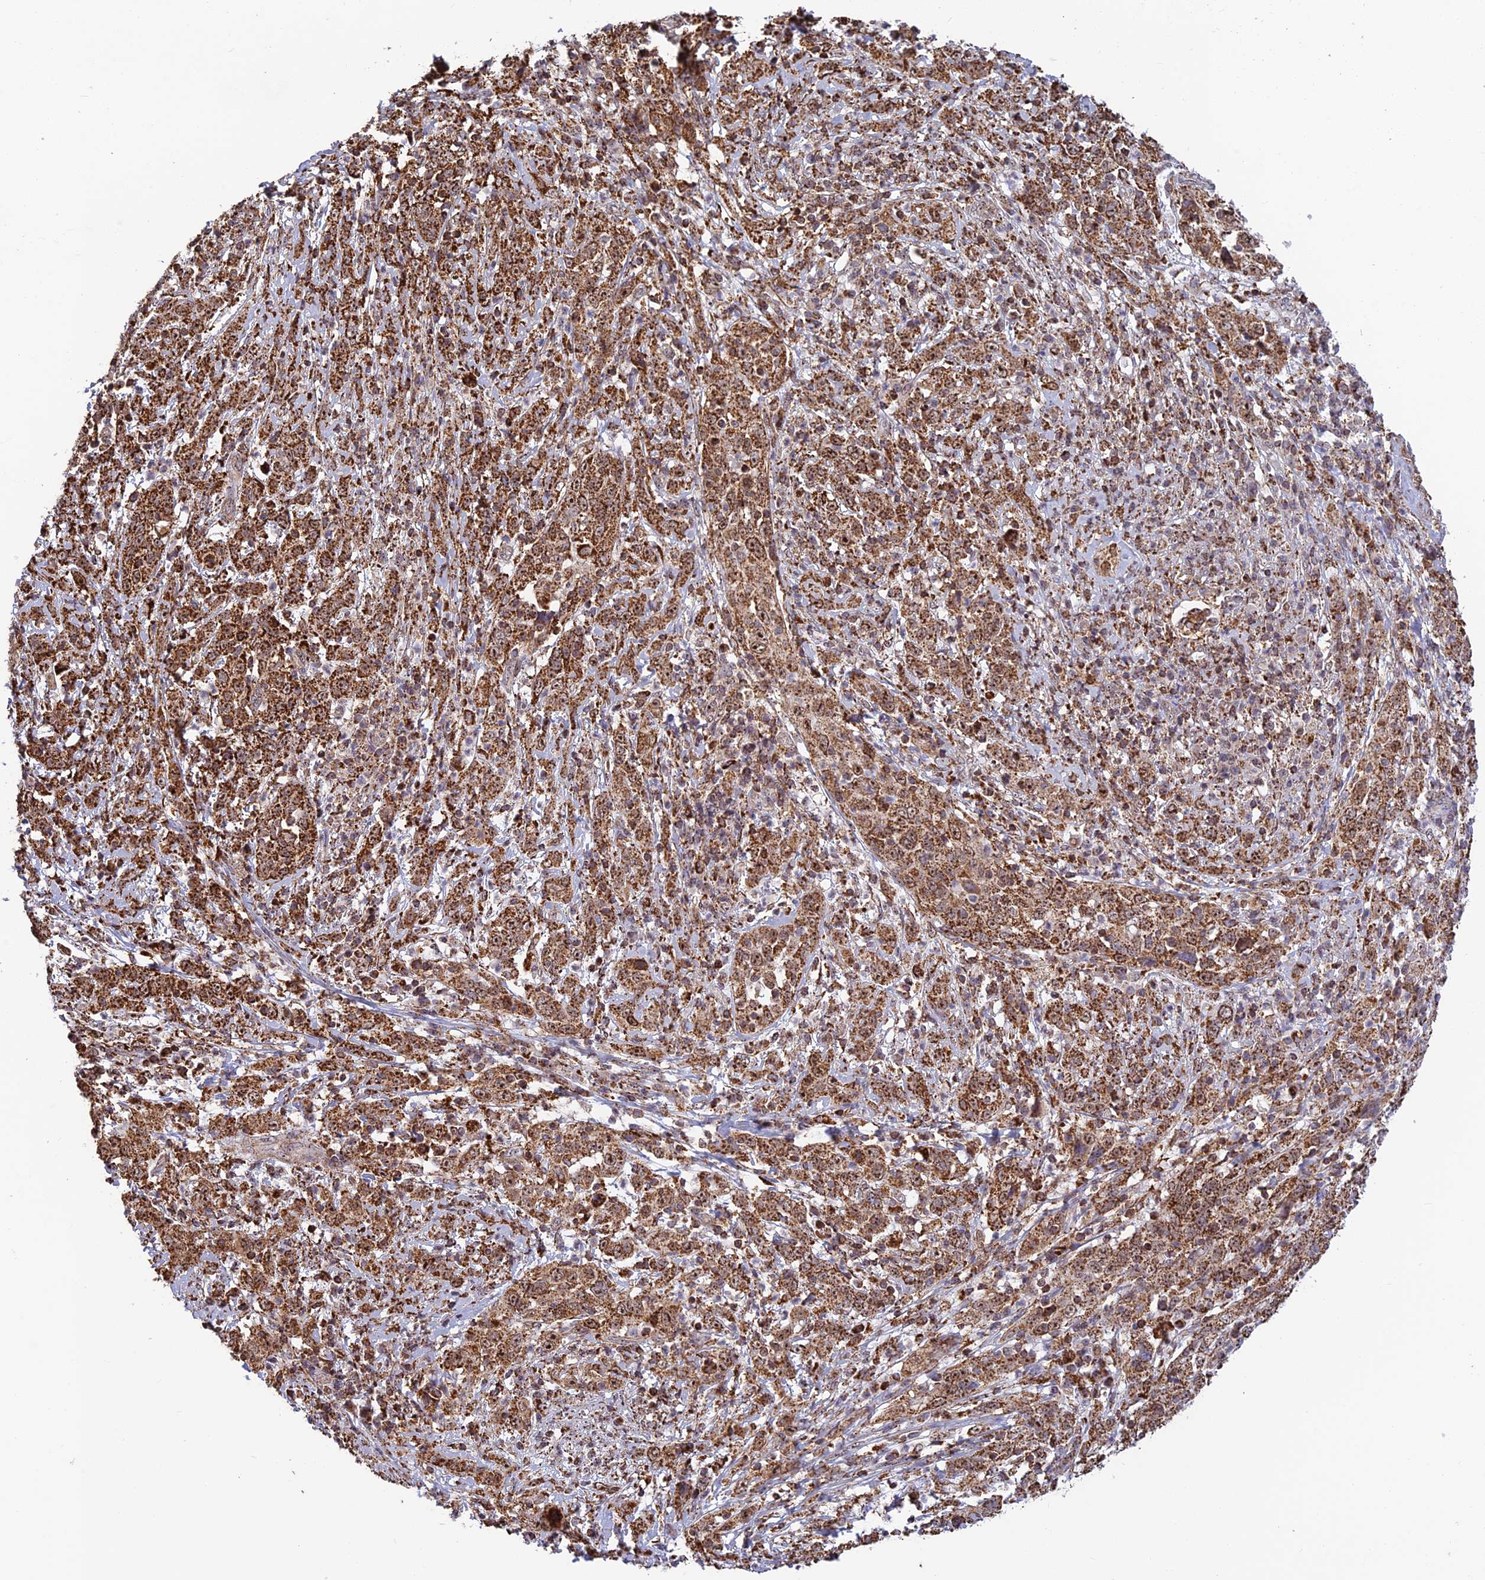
{"staining": {"intensity": "moderate", "quantity": ">75%", "location": "cytoplasmic/membranous"}, "tissue": "cervical cancer", "cell_type": "Tumor cells", "image_type": "cancer", "snomed": [{"axis": "morphology", "description": "Squamous cell carcinoma, NOS"}, {"axis": "topography", "description": "Cervix"}], "caption": "IHC of squamous cell carcinoma (cervical) reveals medium levels of moderate cytoplasmic/membranous positivity in about >75% of tumor cells.", "gene": "POLR1G", "patient": {"sex": "female", "age": 46}}